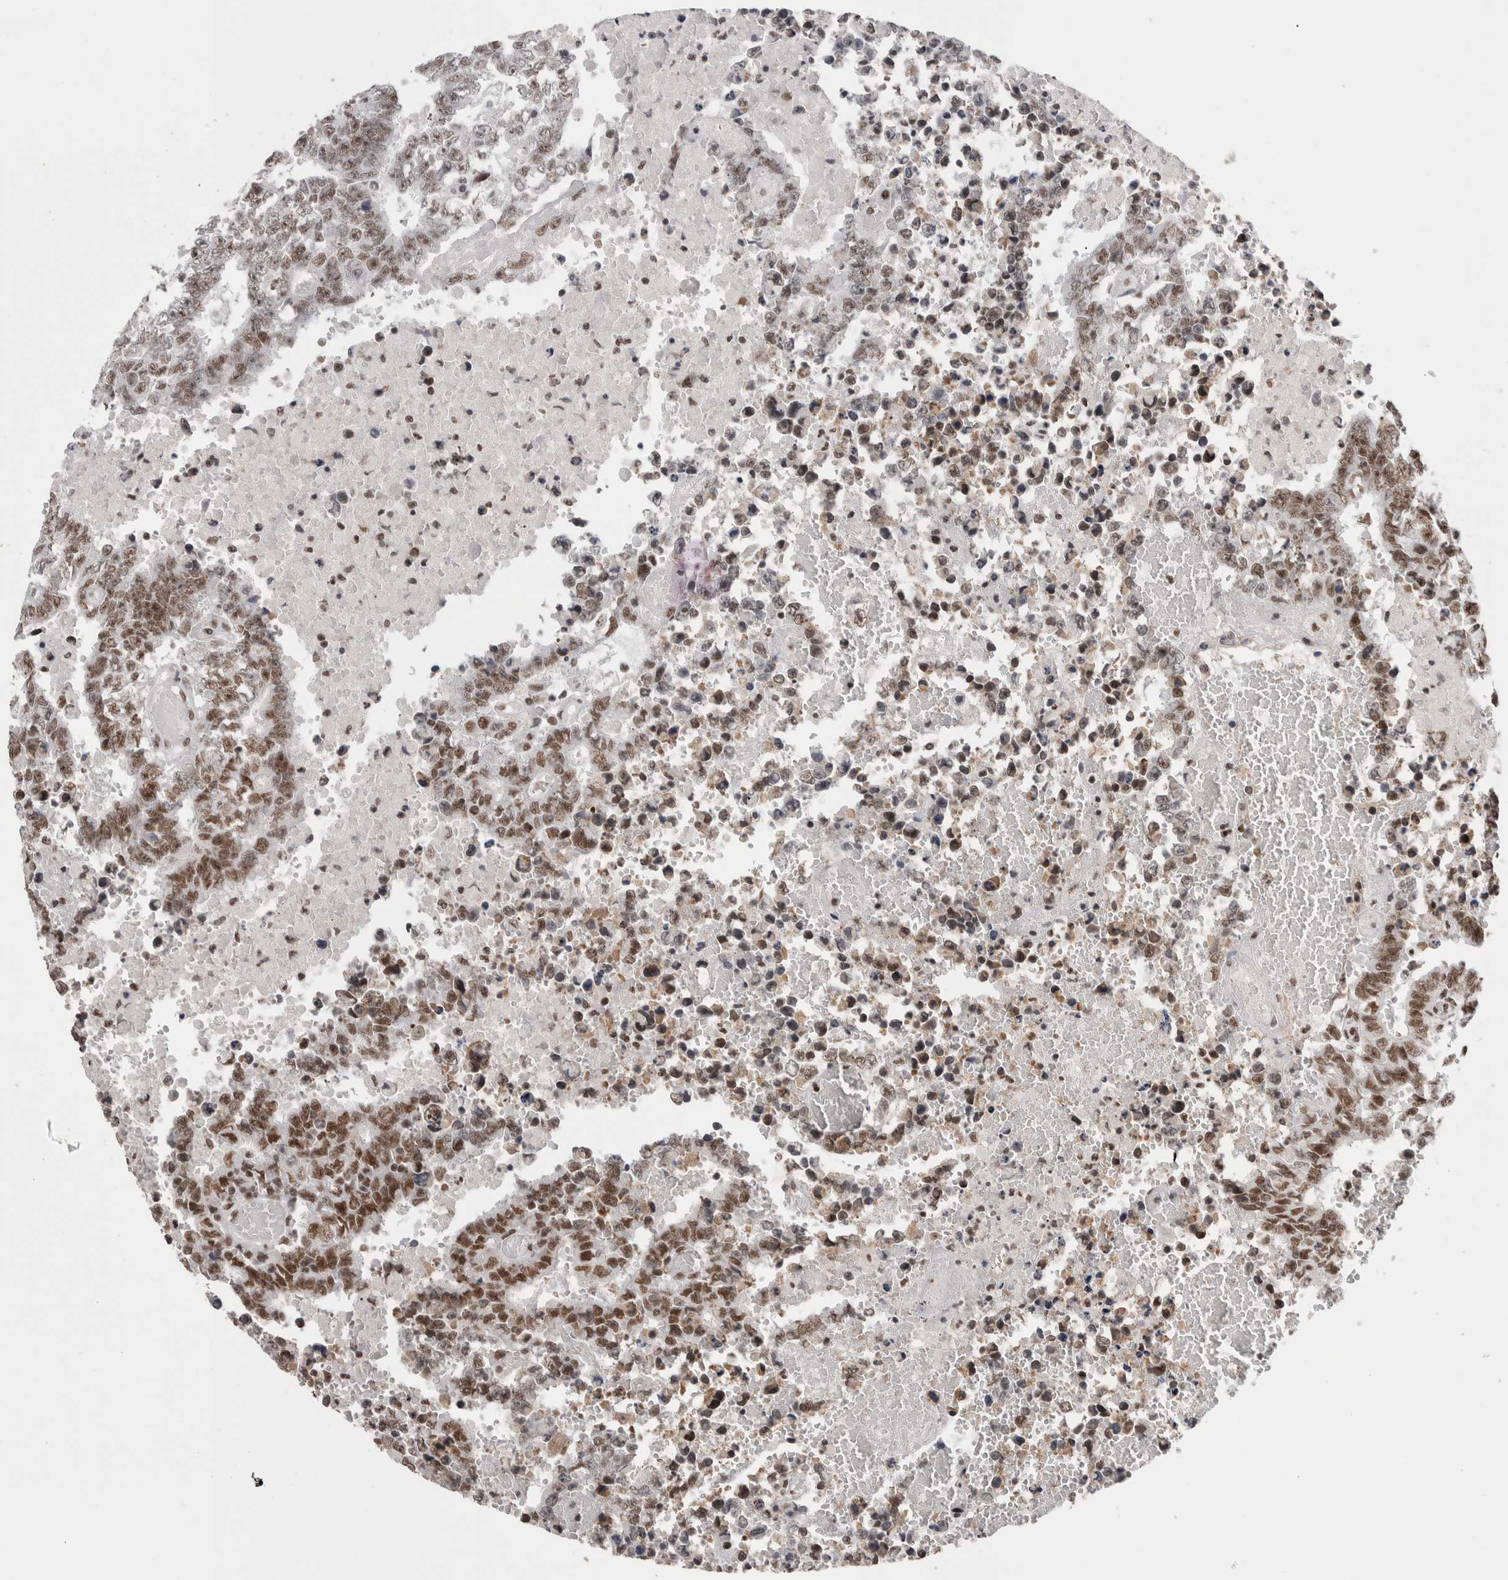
{"staining": {"intensity": "moderate", "quantity": ">75%", "location": "nuclear"}, "tissue": "testis cancer", "cell_type": "Tumor cells", "image_type": "cancer", "snomed": [{"axis": "morphology", "description": "Carcinoma, Embryonal, NOS"}, {"axis": "topography", "description": "Testis"}], "caption": "Brown immunohistochemical staining in testis cancer shows moderate nuclear positivity in about >75% of tumor cells.", "gene": "SMC1A", "patient": {"sex": "male", "age": 25}}